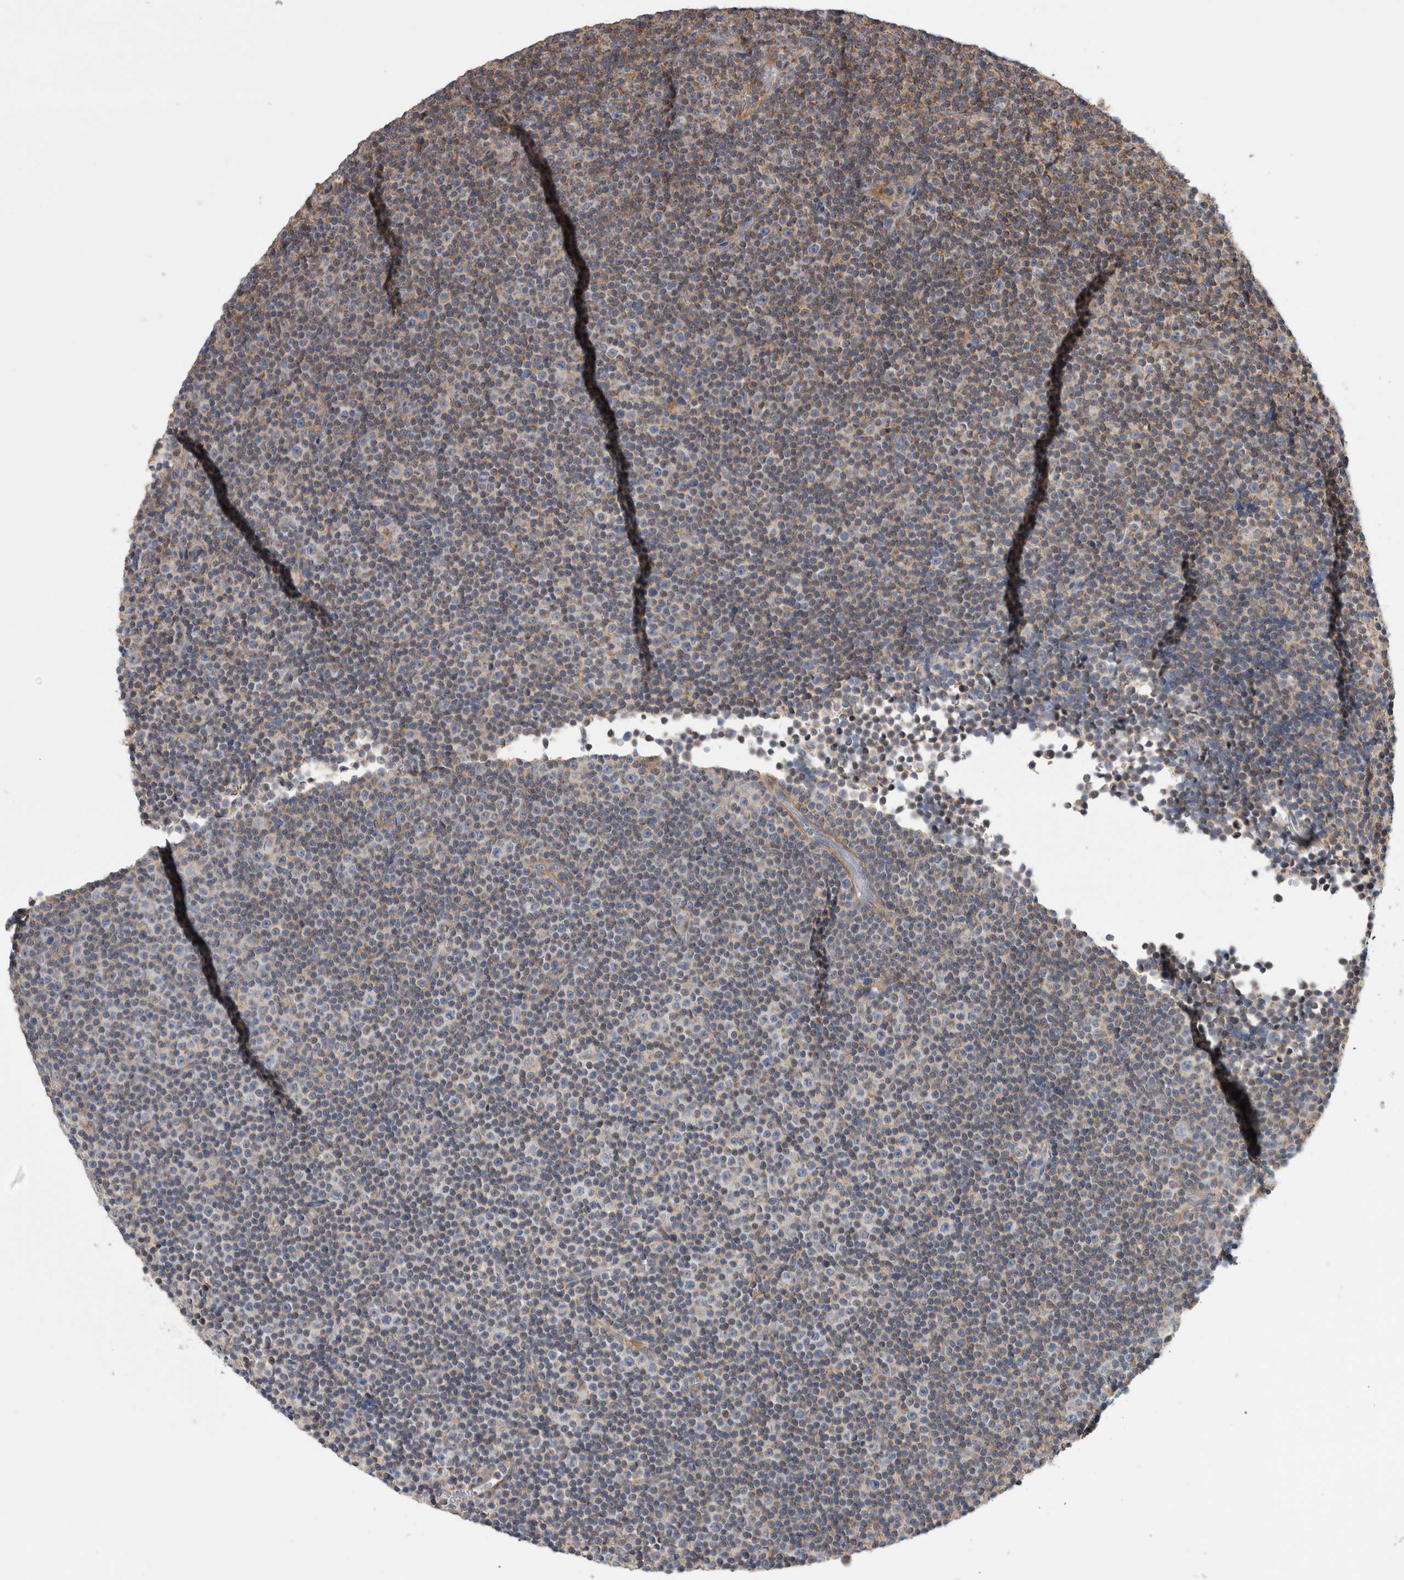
{"staining": {"intensity": "weak", "quantity": "25%-75%", "location": "cytoplasmic/membranous"}, "tissue": "lymphoma", "cell_type": "Tumor cells", "image_type": "cancer", "snomed": [{"axis": "morphology", "description": "Malignant lymphoma, non-Hodgkin's type, Low grade"}, {"axis": "topography", "description": "Lymph node"}], "caption": "Immunohistochemistry (IHC) of human lymphoma demonstrates low levels of weak cytoplasmic/membranous positivity in approximately 25%-75% of tumor cells.", "gene": "SFXN2", "patient": {"sex": "female", "age": 67}}